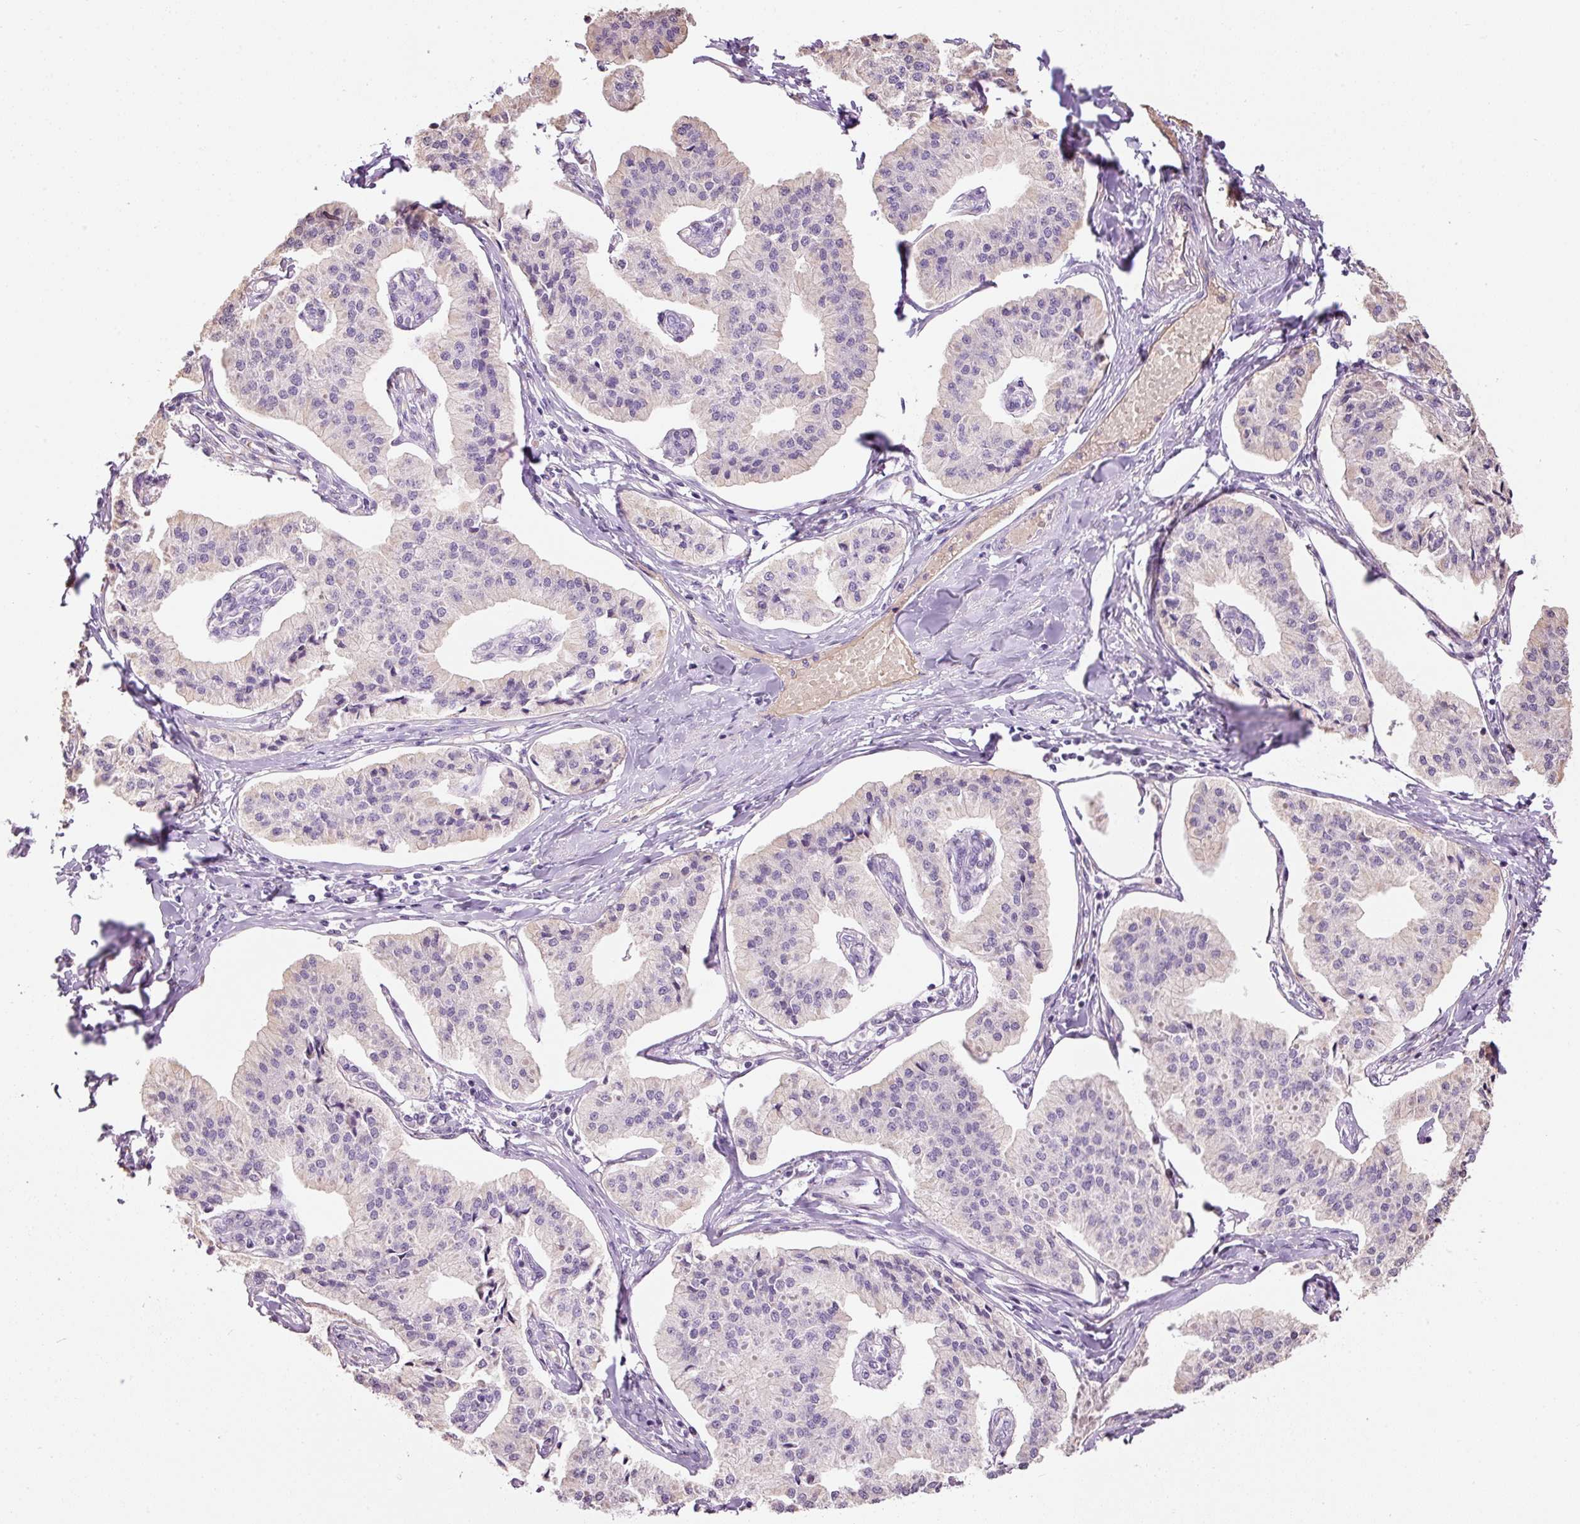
{"staining": {"intensity": "negative", "quantity": "none", "location": "none"}, "tissue": "pancreatic cancer", "cell_type": "Tumor cells", "image_type": "cancer", "snomed": [{"axis": "morphology", "description": "Adenocarcinoma, NOS"}, {"axis": "topography", "description": "Pancreas"}], "caption": "Histopathology image shows no protein positivity in tumor cells of pancreatic cancer tissue.", "gene": "BSND", "patient": {"sex": "female", "age": 50}}